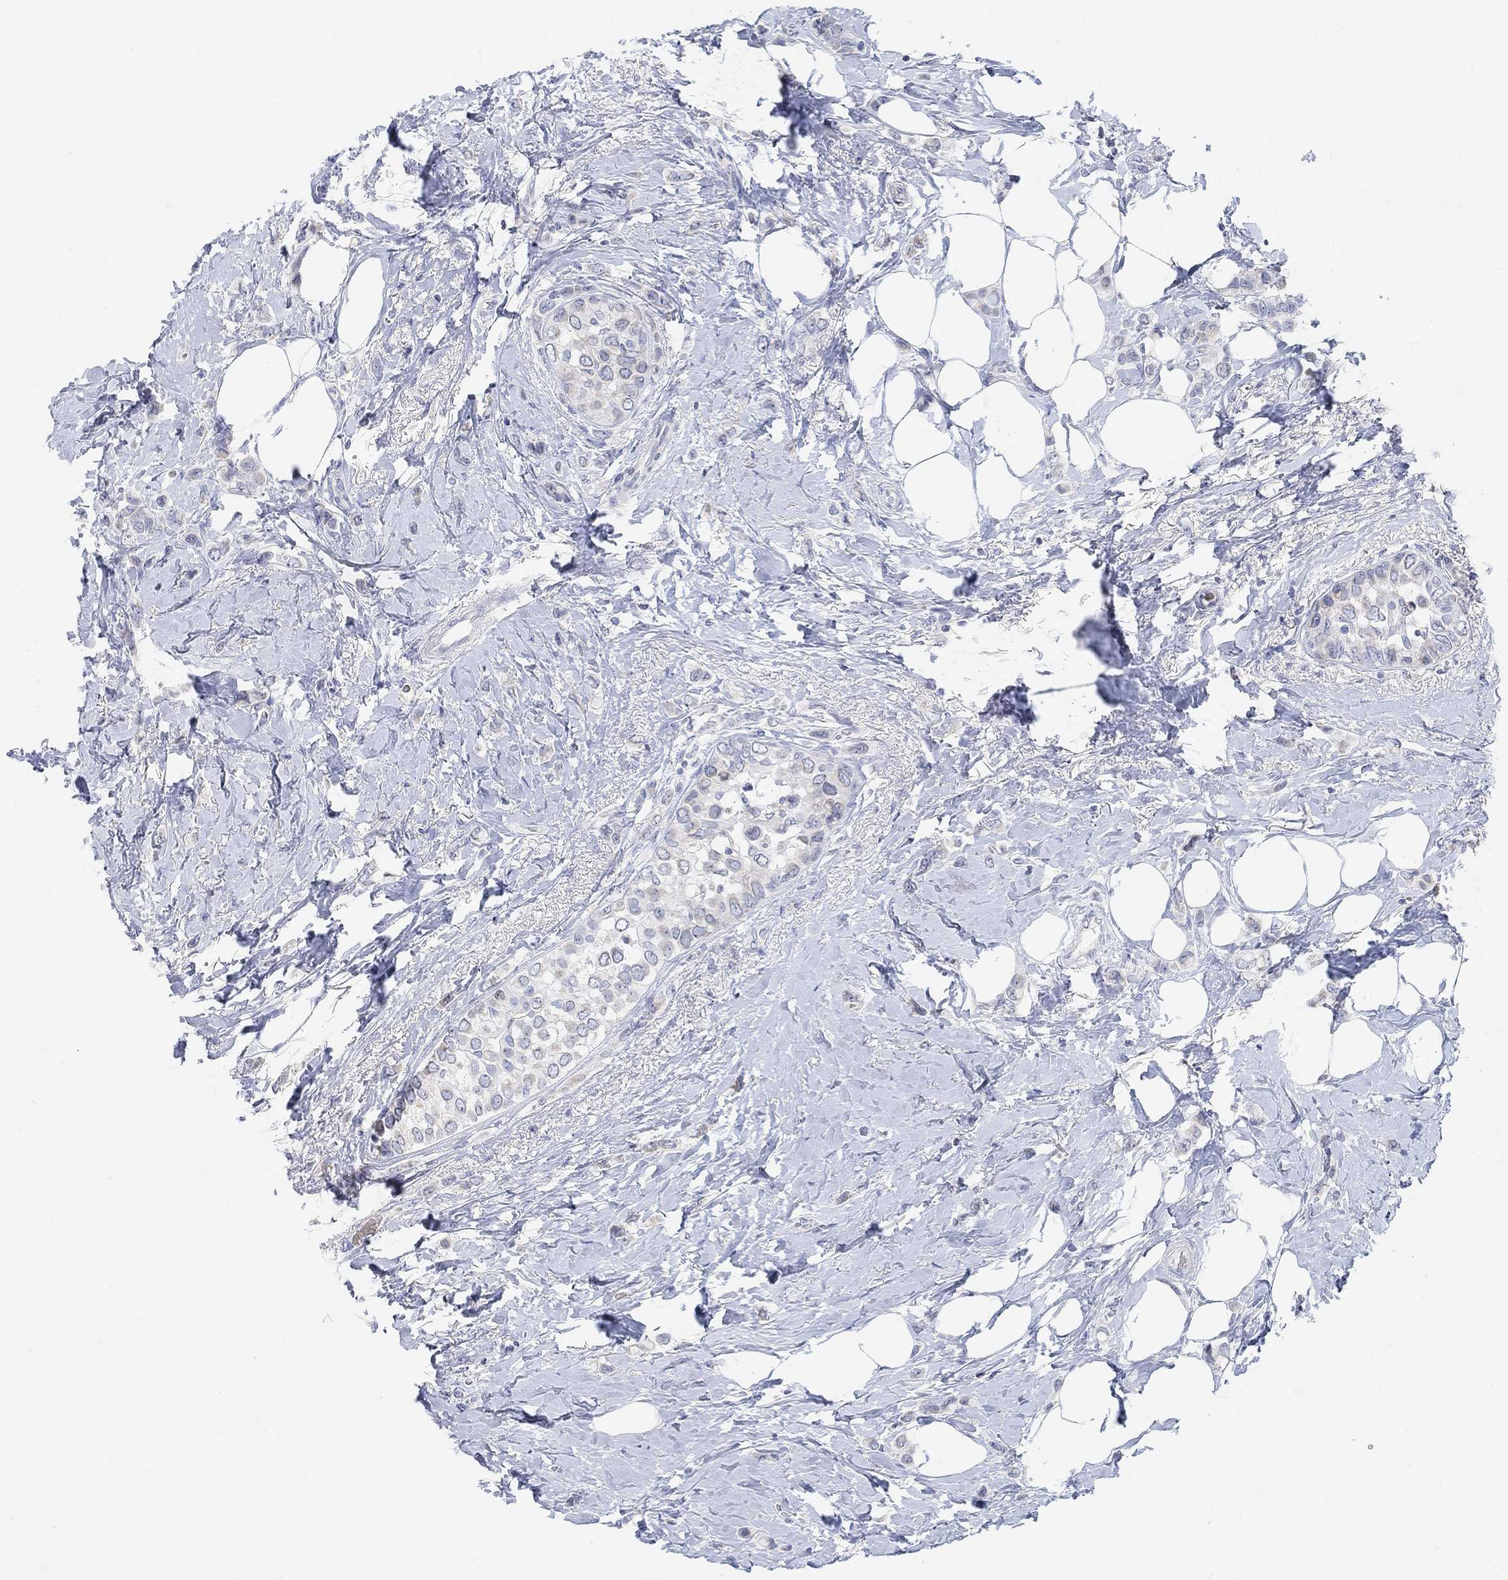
{"staining": {"intensity": "negative", "quantity": "none", "location": "none"}, "tissue": "breast cancer", "cell_type": "Tumor cells", "image_type": "cancer", "snomed": [{"axis": "morphology", "description": "Lobular carcinoma"}, {"axis": "topography", "description": "Breast"}], "caption": "Immunohistochemical staining of human breast lobular carcinoma demonstrates no significant staining in tumor cells.", "gene": "ATP6V1E2", "patient": {"sex": "female", "age": 66}}